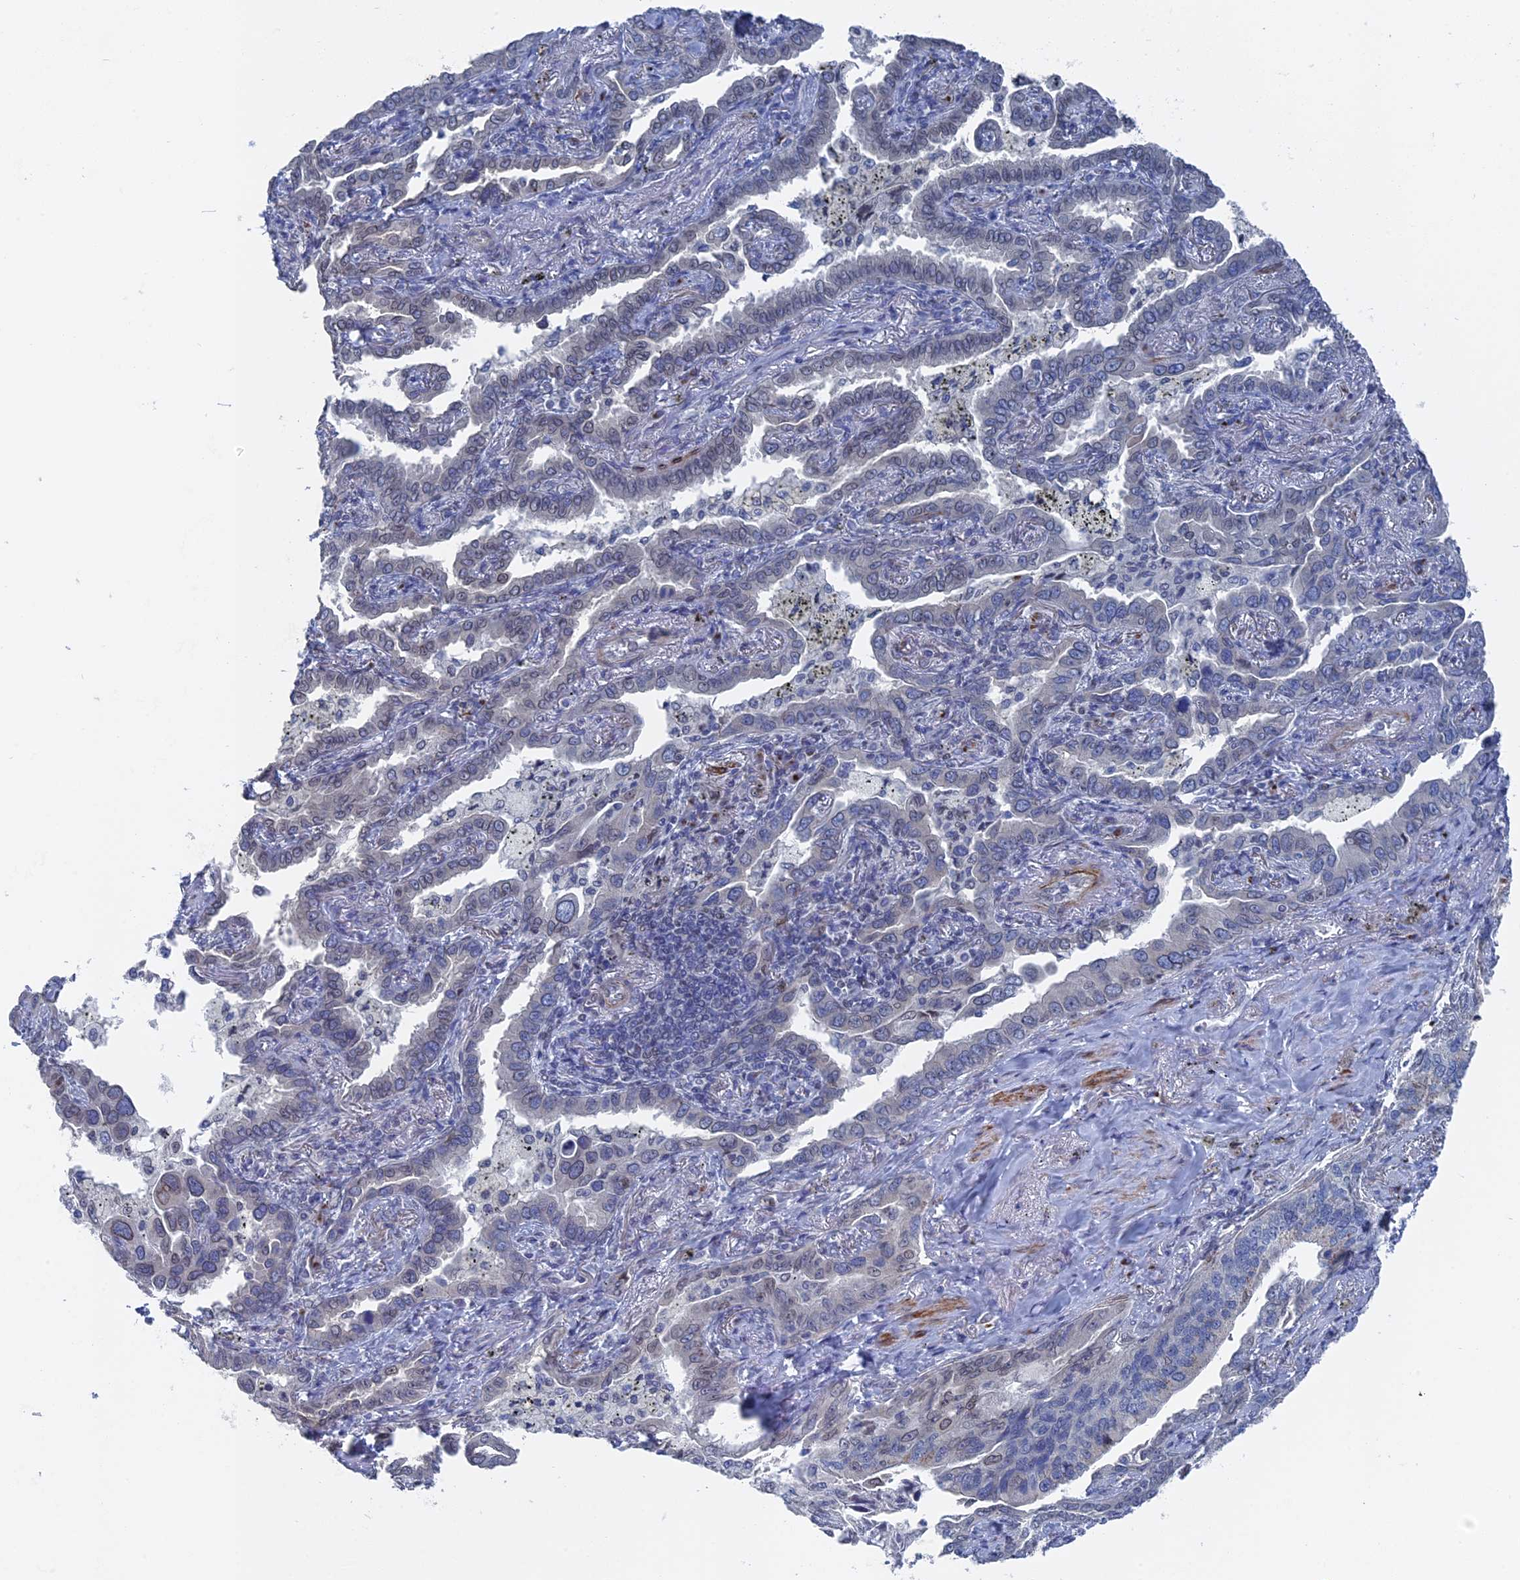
{"staining": {"intensity": "negative", "quantity": "none", "location": "none"}, "tissue": "lung cancer", "cell_type": "Tumor cells", "image_type": "cancer", "snomed": [{"axis": "morphology", "description": "Adenocarcinoma, NOS"}, {"axis": "topography", "description": "Lung"}], "caption": "Immunohistochemical staining of human adenocarcinoma (lung) reveals no significant expression in tumor cells.", "gene": "MTRF1", "patient": {"sex": "male", "age": 67}}